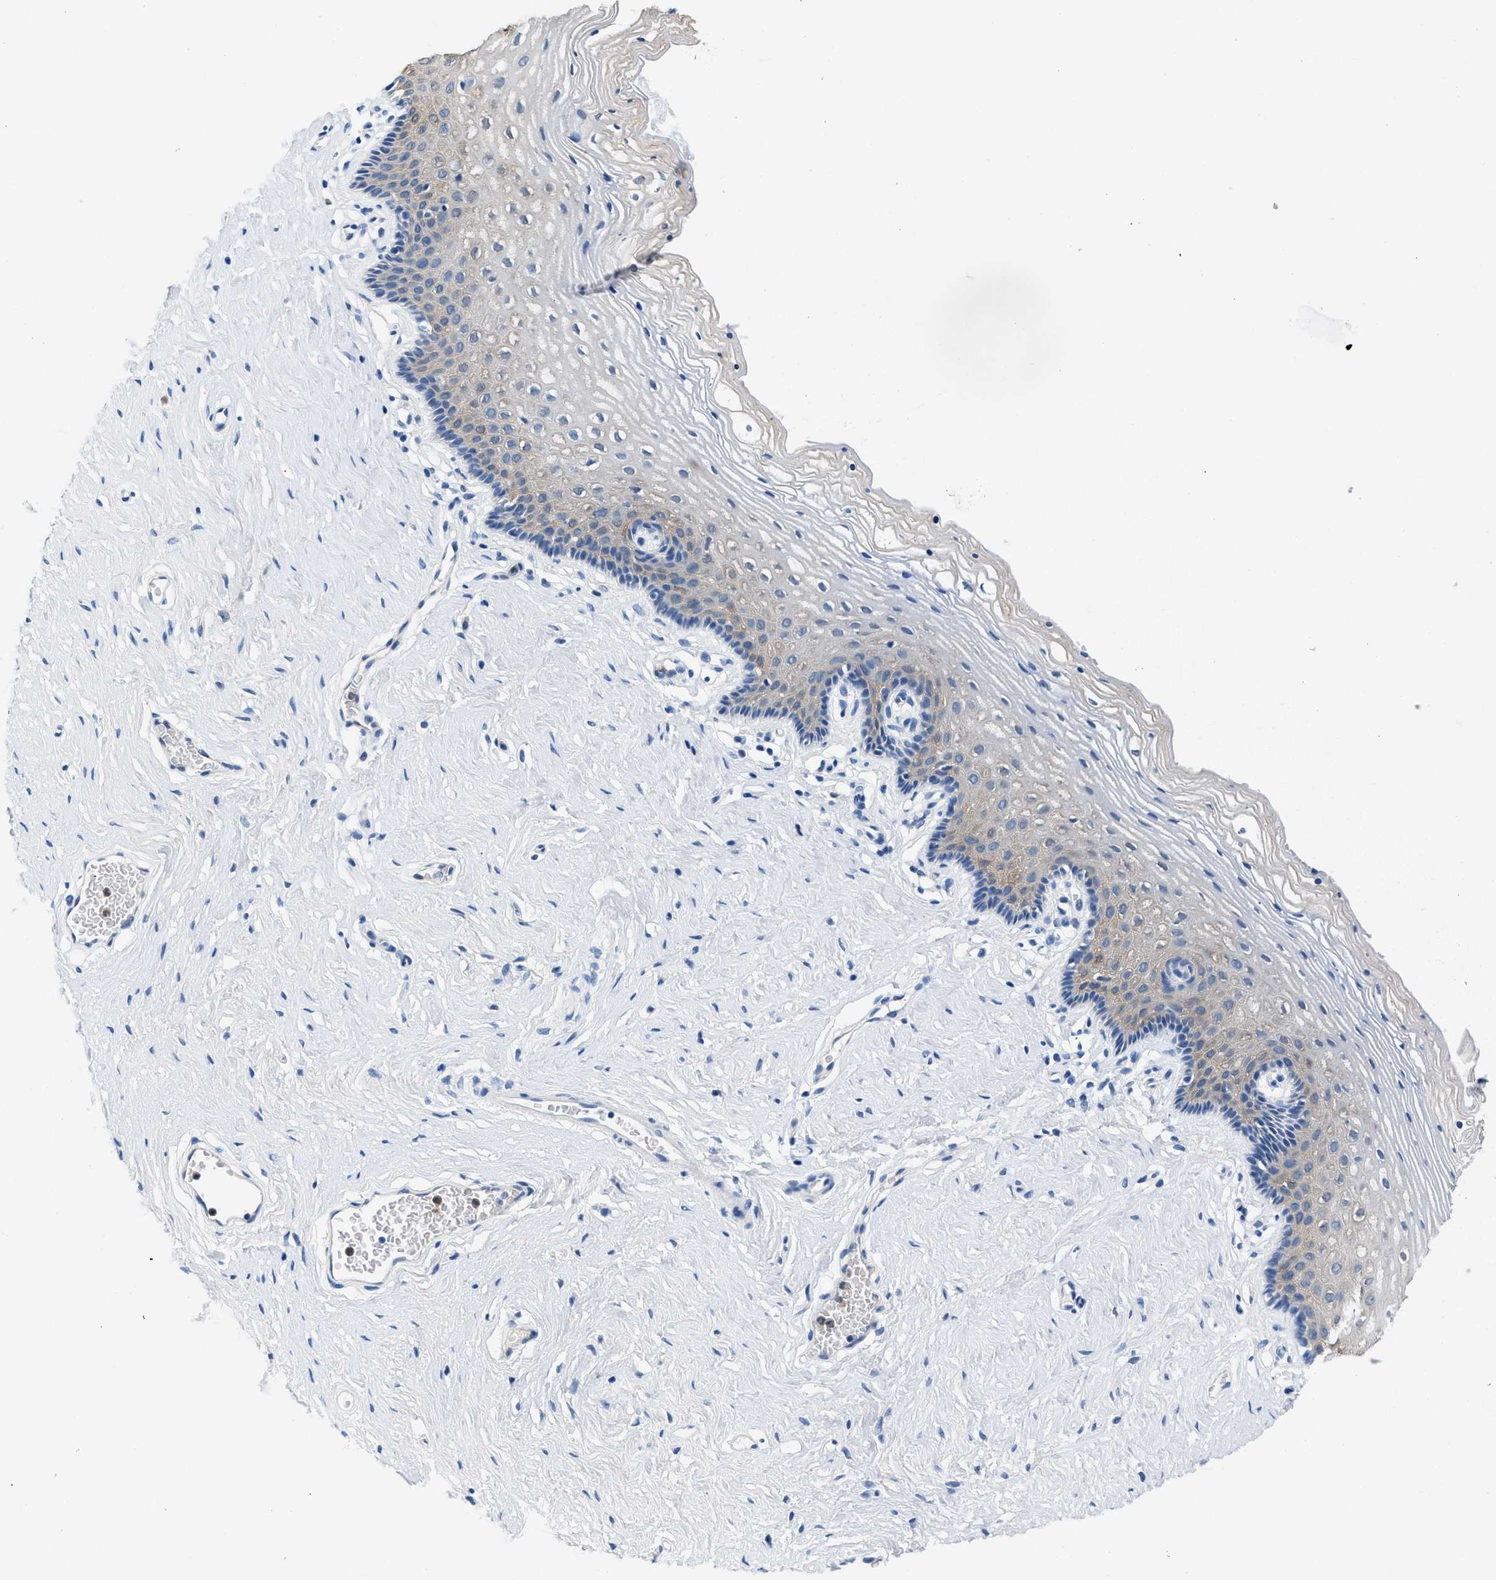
{"staining": {"intensity": "weak", "quantity": "<25%", "location": "cytoplasmic/membranous"}, "tissue": "vagina", "cell_type": "Squamous epithelial cells", "image_type": "normal", "snomed": [{"axis": "morphology", "description": "Normal tissue, NOS"}, {"axis": "topography", "description": "Vagina"}], "caption": "This is an immunohistochemistry (IHC) histopathology image of benign human vagina. There is no expression in squamous epithelial cells.", "gene": "FADS6", "patient": {"sex": "female", "age": 32}}